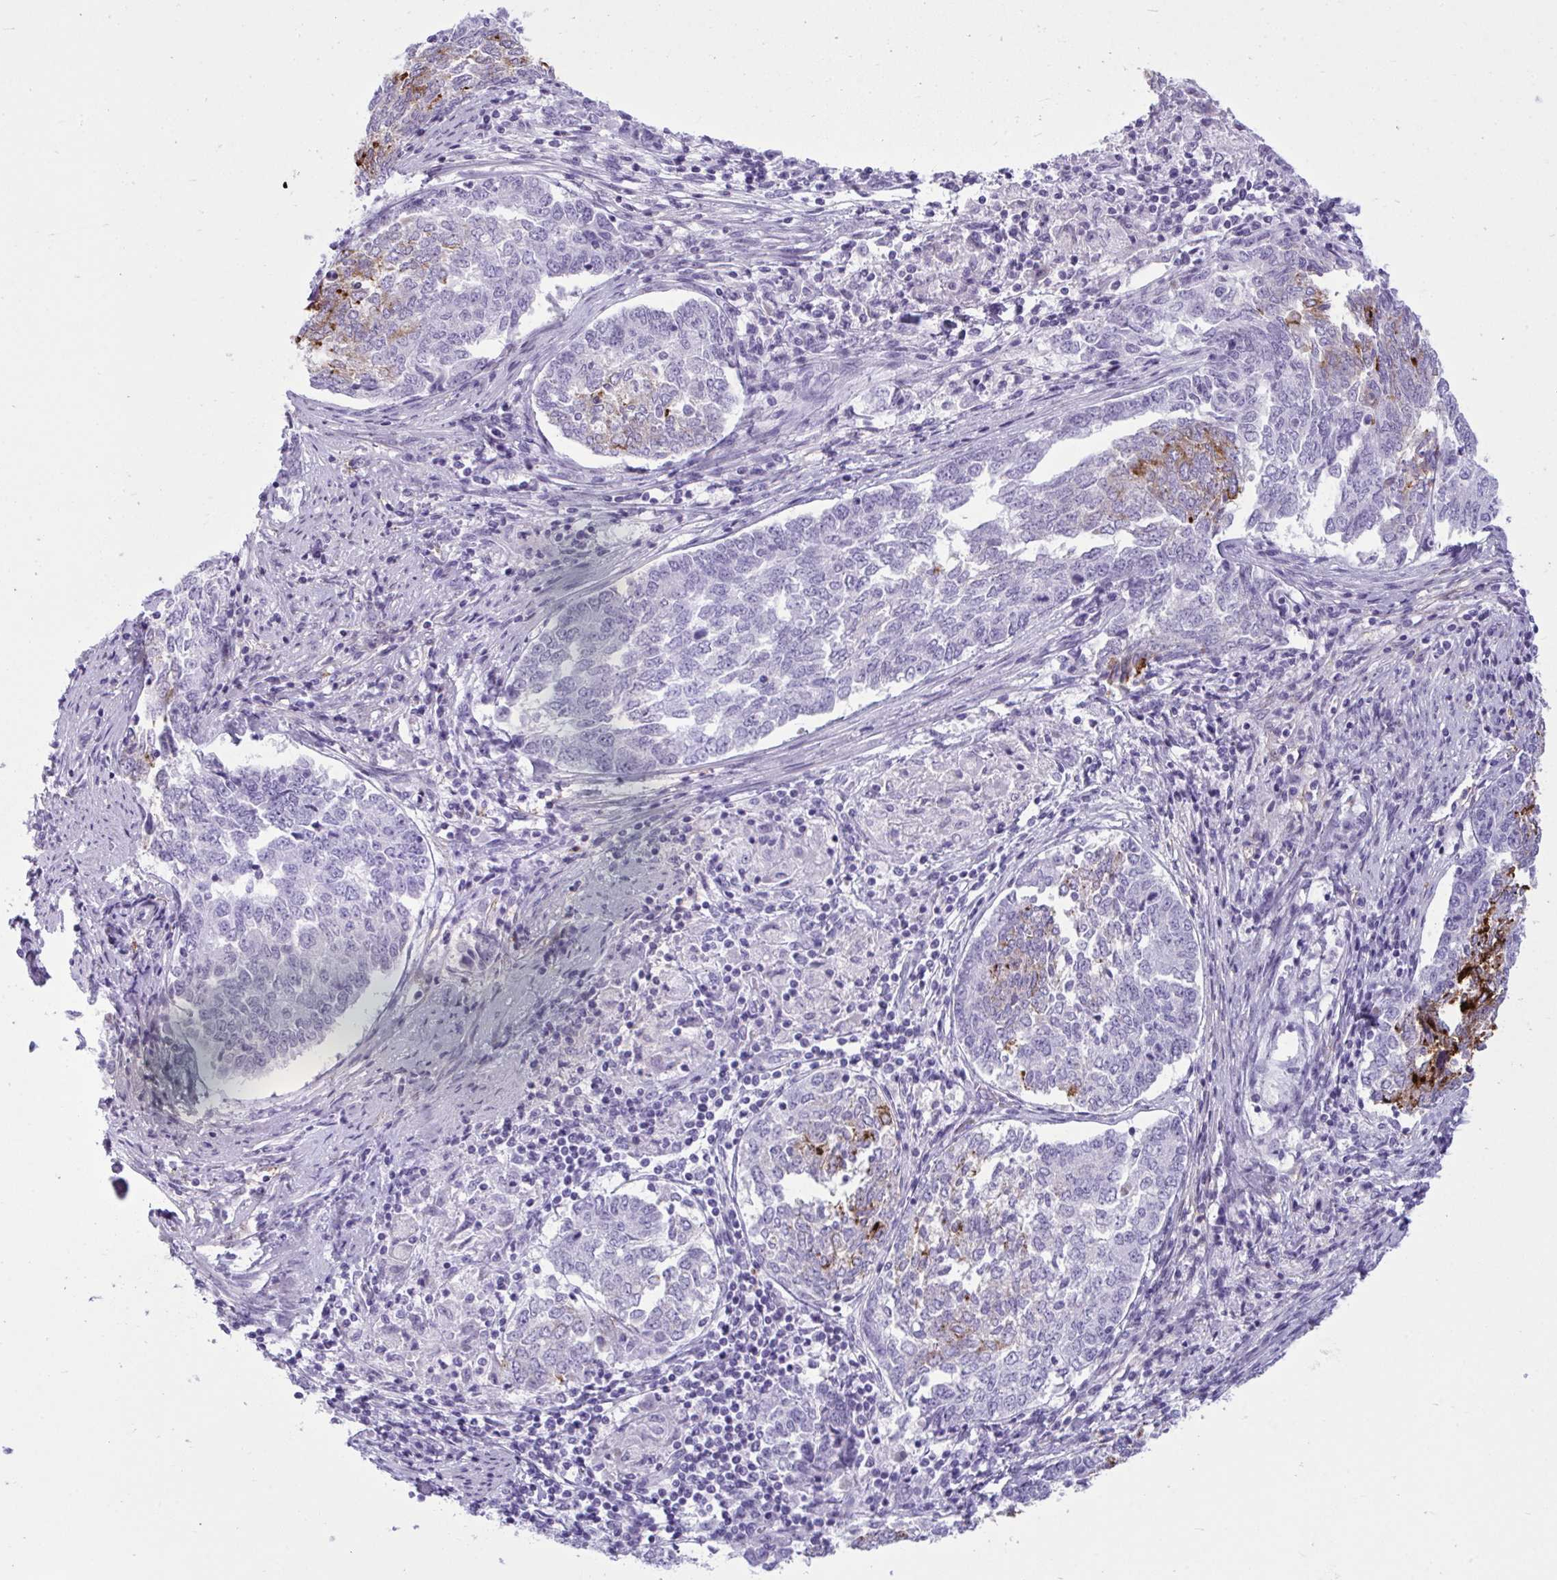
{"staining": {"intensity": "strong", "quantity": "<25%", "location": "cytoplasmic/membranous"}, "tissue": "endometrial cancer", "cell_type": "Tumor cells", "image_type": "cancer", "snomed": [{"axis": "morphology", "description": "Adenocarcinoma, NOS"}, {"axis": "topography", "description": "Endometrium"}], "caption": "A brown stain highlights strong cytoplasmic/membranous expression of a protein in endometrial adenocarcinoma tumor cells.", "gene": "ARHGAP42", "patient": {"sex": "female", "age": 80}}